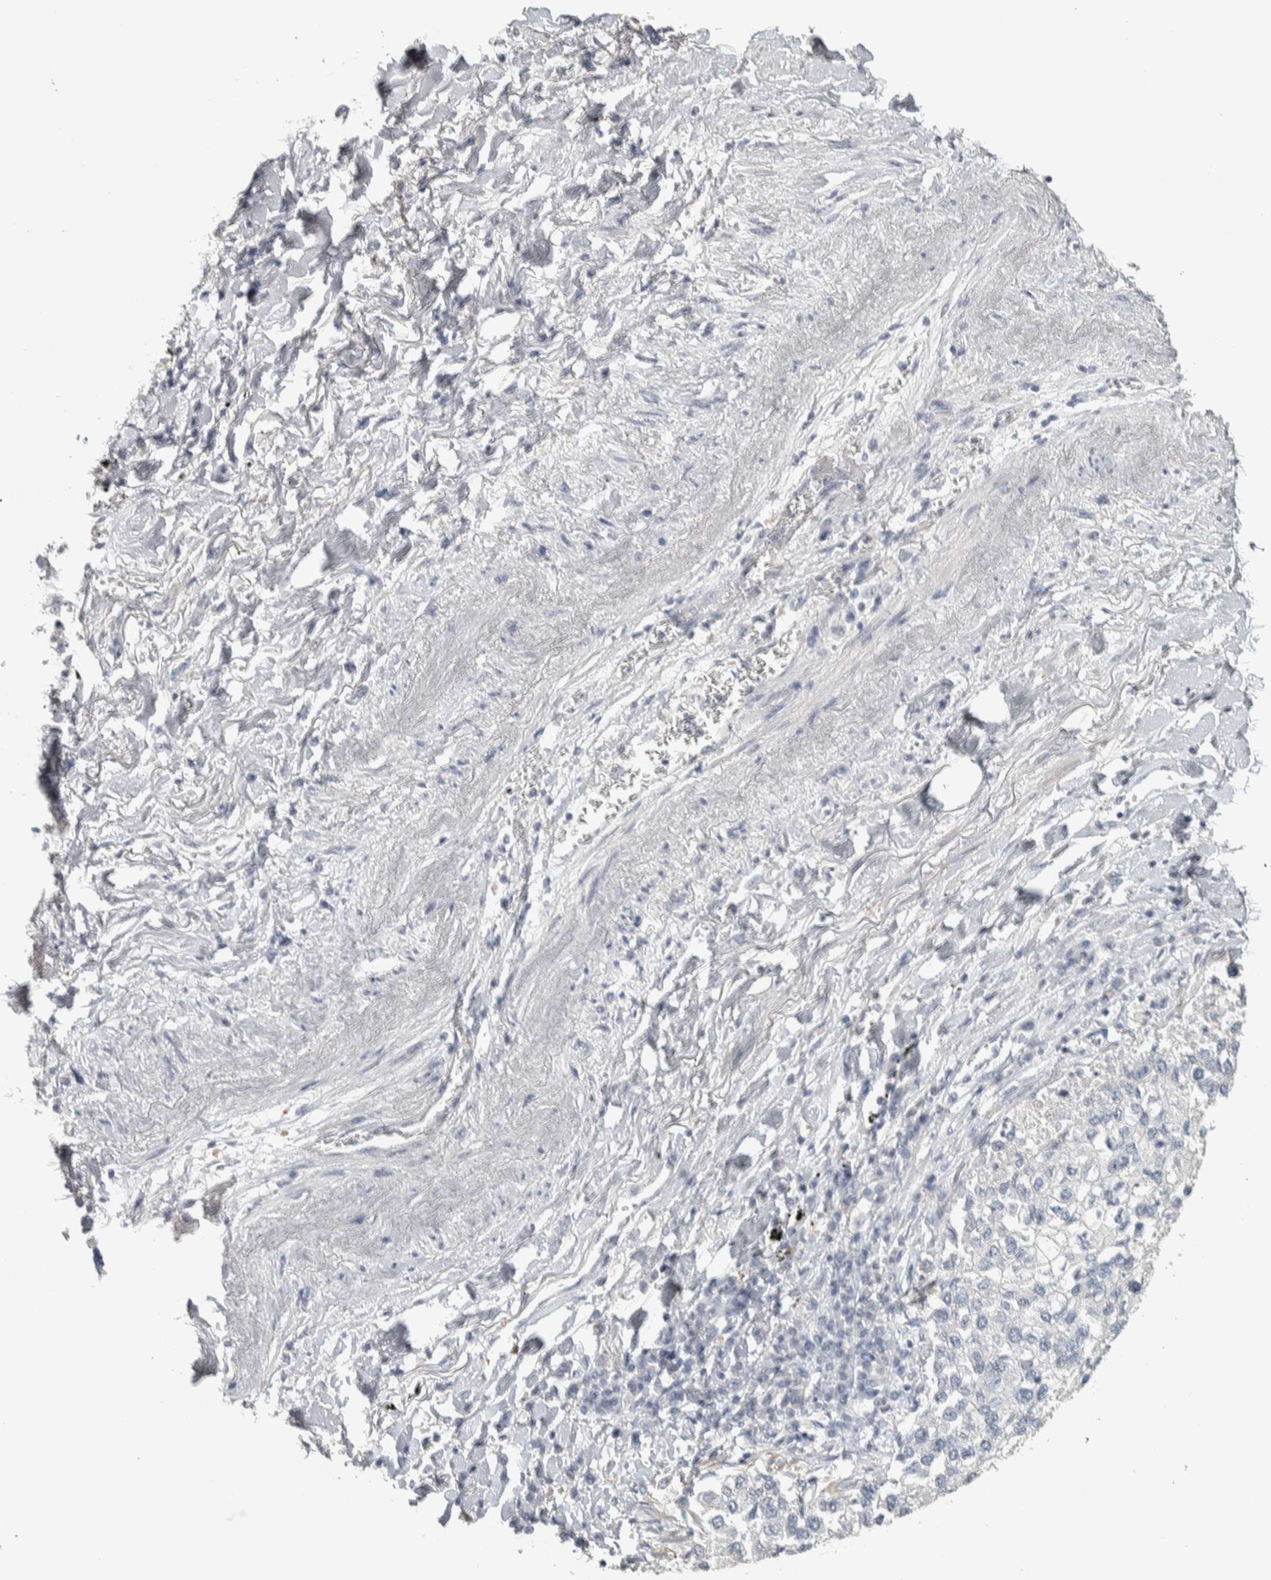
{"staining": {"intensity": "negative", "quantity": "none", "location": "none"}, "tissue": "lung cancer", "cell_type": "Tumor cells", "image_type": "cancer", "snomed": [{"axis": "morphology", "description": "Inflammation, NOS"}, {"axis": "morphology", "description": "Adenocarcinoma, NOS"}, {"axis": "topography", "description": "Lung"}], "caption": "Tumor cells are negative for protein expression in human lung adenocarcinoma.", "gene": "DCAF10", "patient": {"sex": "male", "age": 63}}